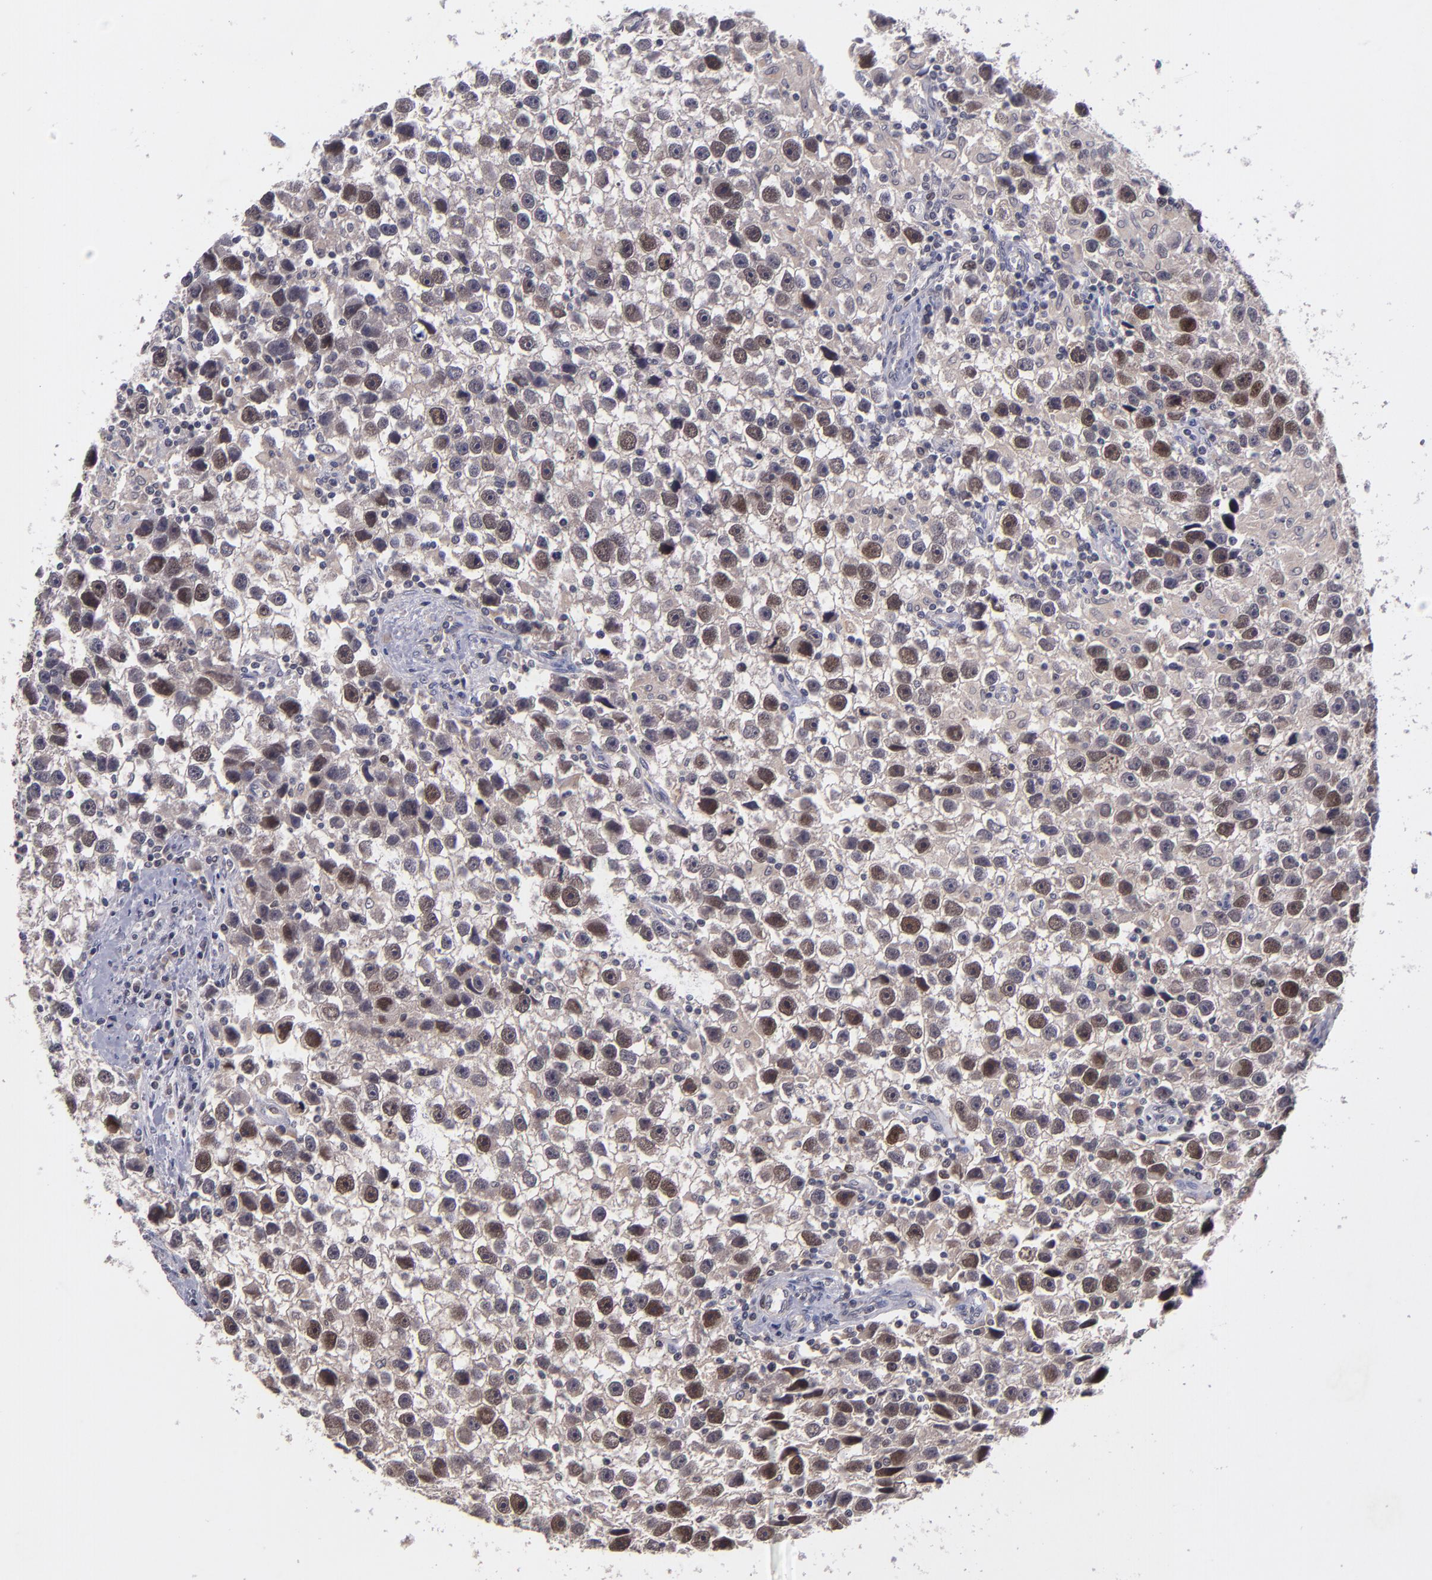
{"staining": {"intensity": "strong", "quantity": "25%-75%", "location": "nuclear"}, "tissue": "testis cancer", "cell_type": "Tumor cells", "image_type": "cancer", "snomed": [{"axis": "morphology", "description": "Seminoma, NOS"}, {"axis": "topography", "description": "Testis"}], "caption": "A high-resolution photomicrograph shows immunohistochemistry staining of testis seminoma, which demonstrates strong nuclear positivity in approximately 25%-75% of tumor cells.", "gene": "CDC7", "patient": {"sex": "male", "age": 43}}